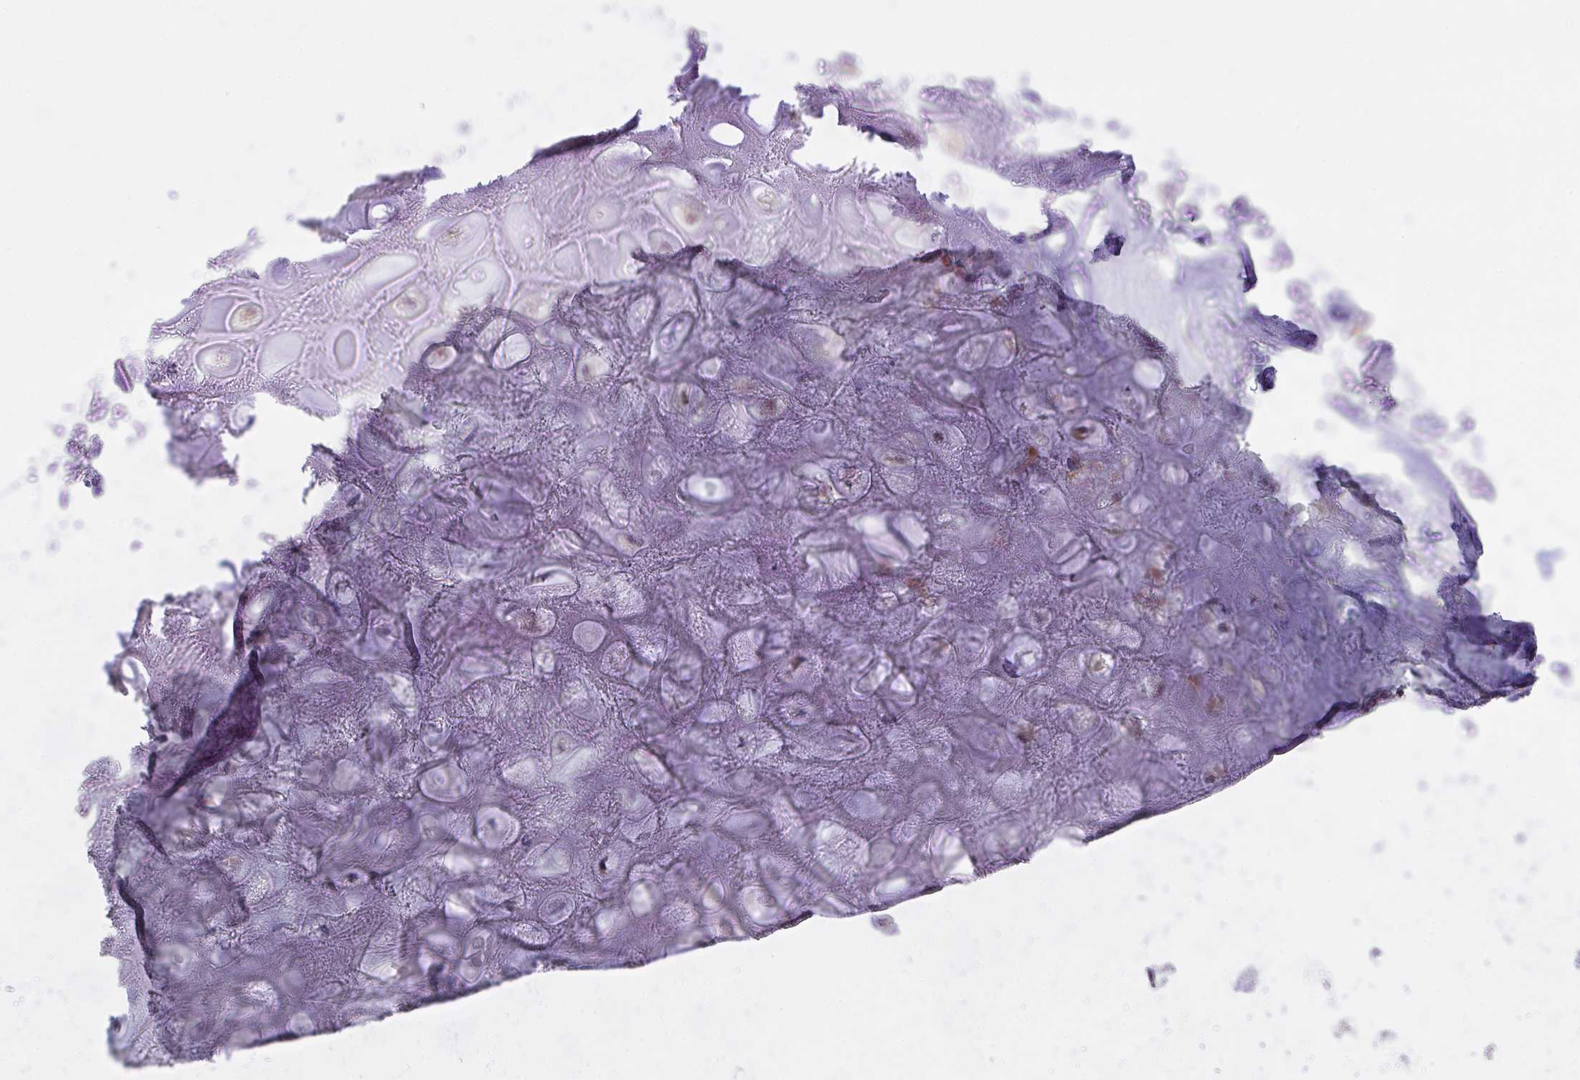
{"staining": {"intensity": "moderate", "quantity": "<25%", "location": "cytoplasmic/membranous"}, "tissue": "soft tissue", "cell_type": "Chondrocytes", "image_type": "normal", "snomed": [{"axis": "morphology", "description": "Normal tissue, NOS"}, {"axis": "topography", "description": "Lymph node"}, {"axis": "topography", "description": "Cartilage tissue"}, {"axis": "topography", "description": "Nasopharynx"}], "caption": "An immunohistochemistry (IHC) image of unremarkable tissue is shown. Protein staining in brown labels moderate cytoplasmic/membranous positivity in soft tissue within chondrocytes.", "gene": "PPIH", "patient": {"sex": "male", "age": 63}}